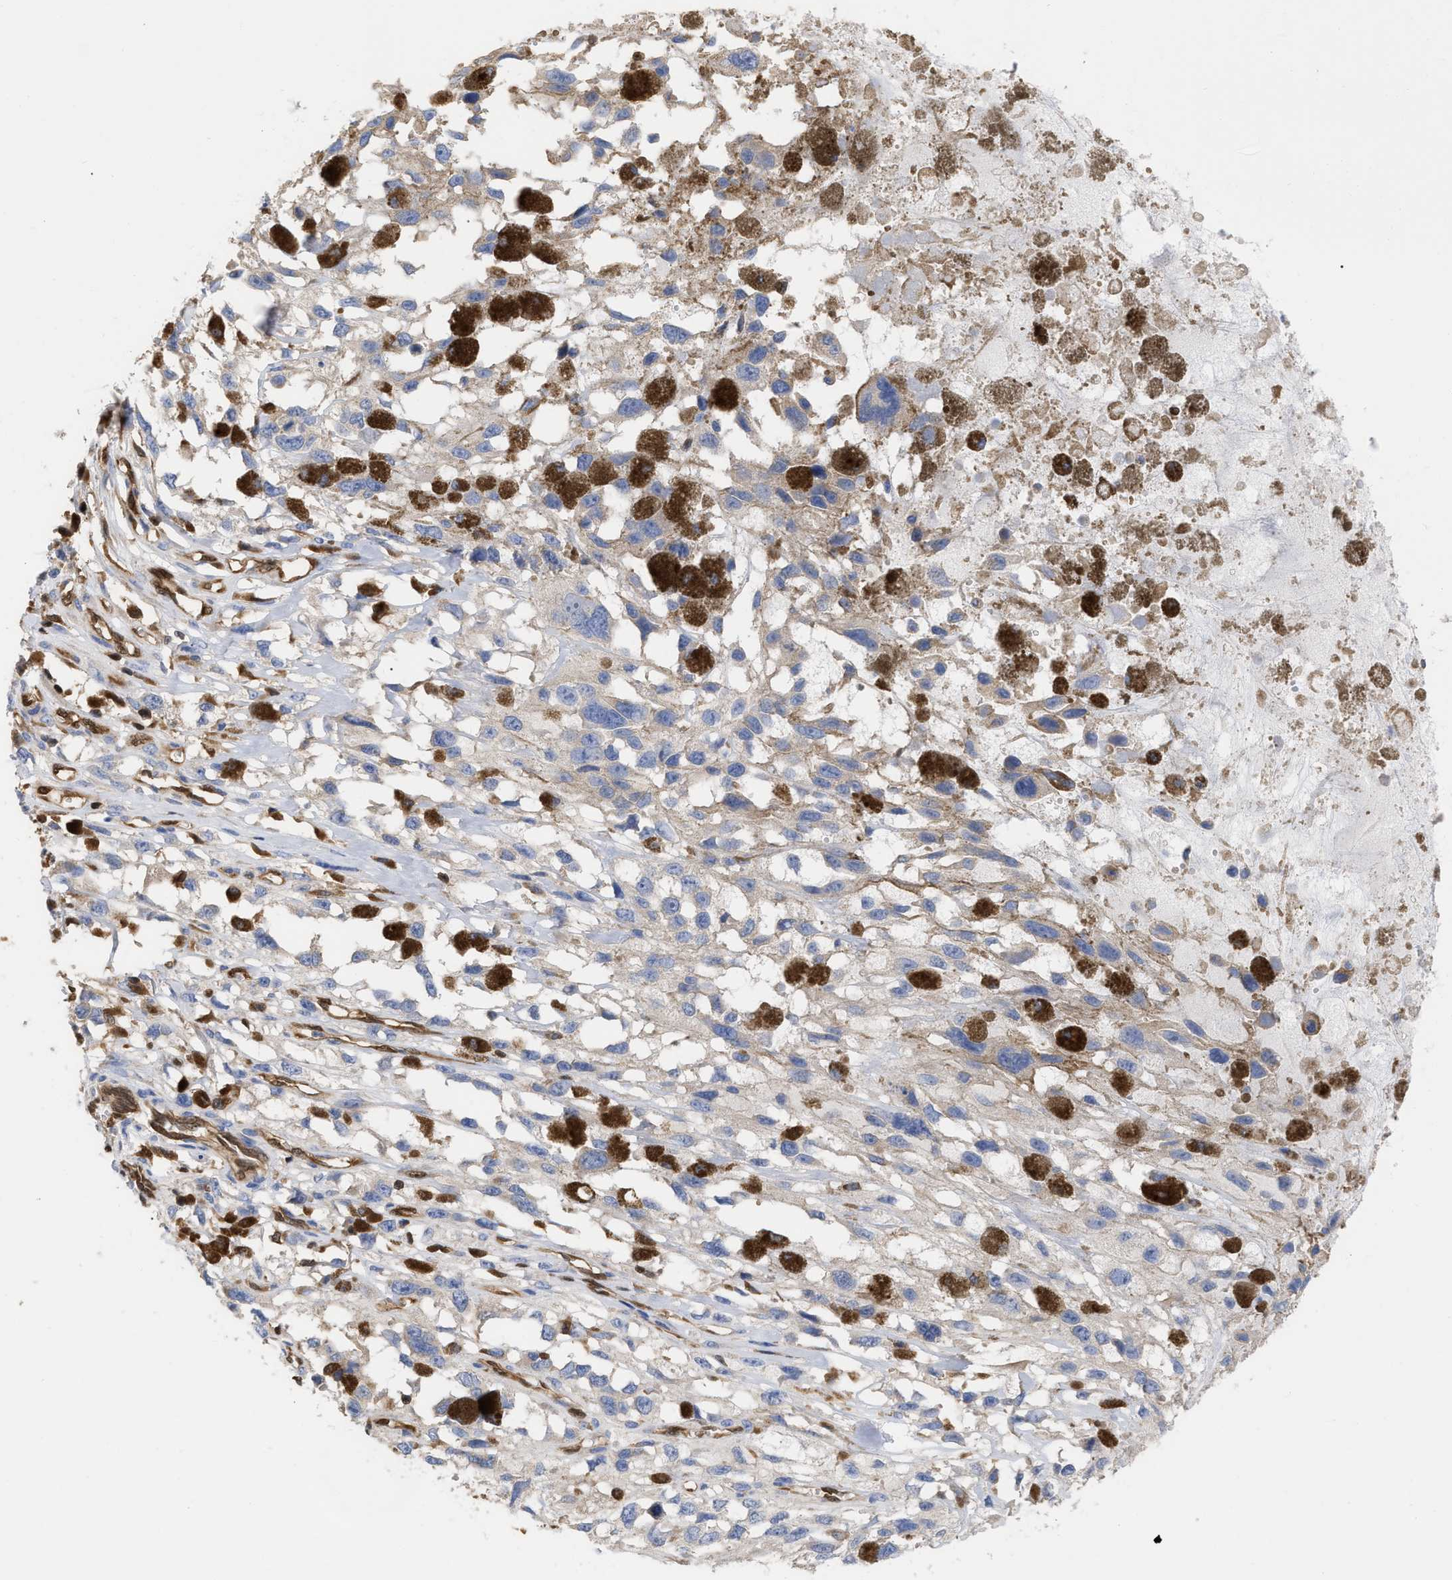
{"staining": {"intensity": "negative", "quantity": "none", "location": "none"}, "tissue": "melanoma", "cell_type": "Tumor cells", "image_type": "cancer", "snomed": [{"axis": "morphology", "description": "Malignant melanoma, Metastatic site"}, {"axis": "topography", "description": "Lymph node"}], "caption": "Melanoma stained for a protein using immunohistochemistry exhibits no staining tumor cells.", "gene": "GIMAP4", "patient": {"sex": "male", "age": 59}}